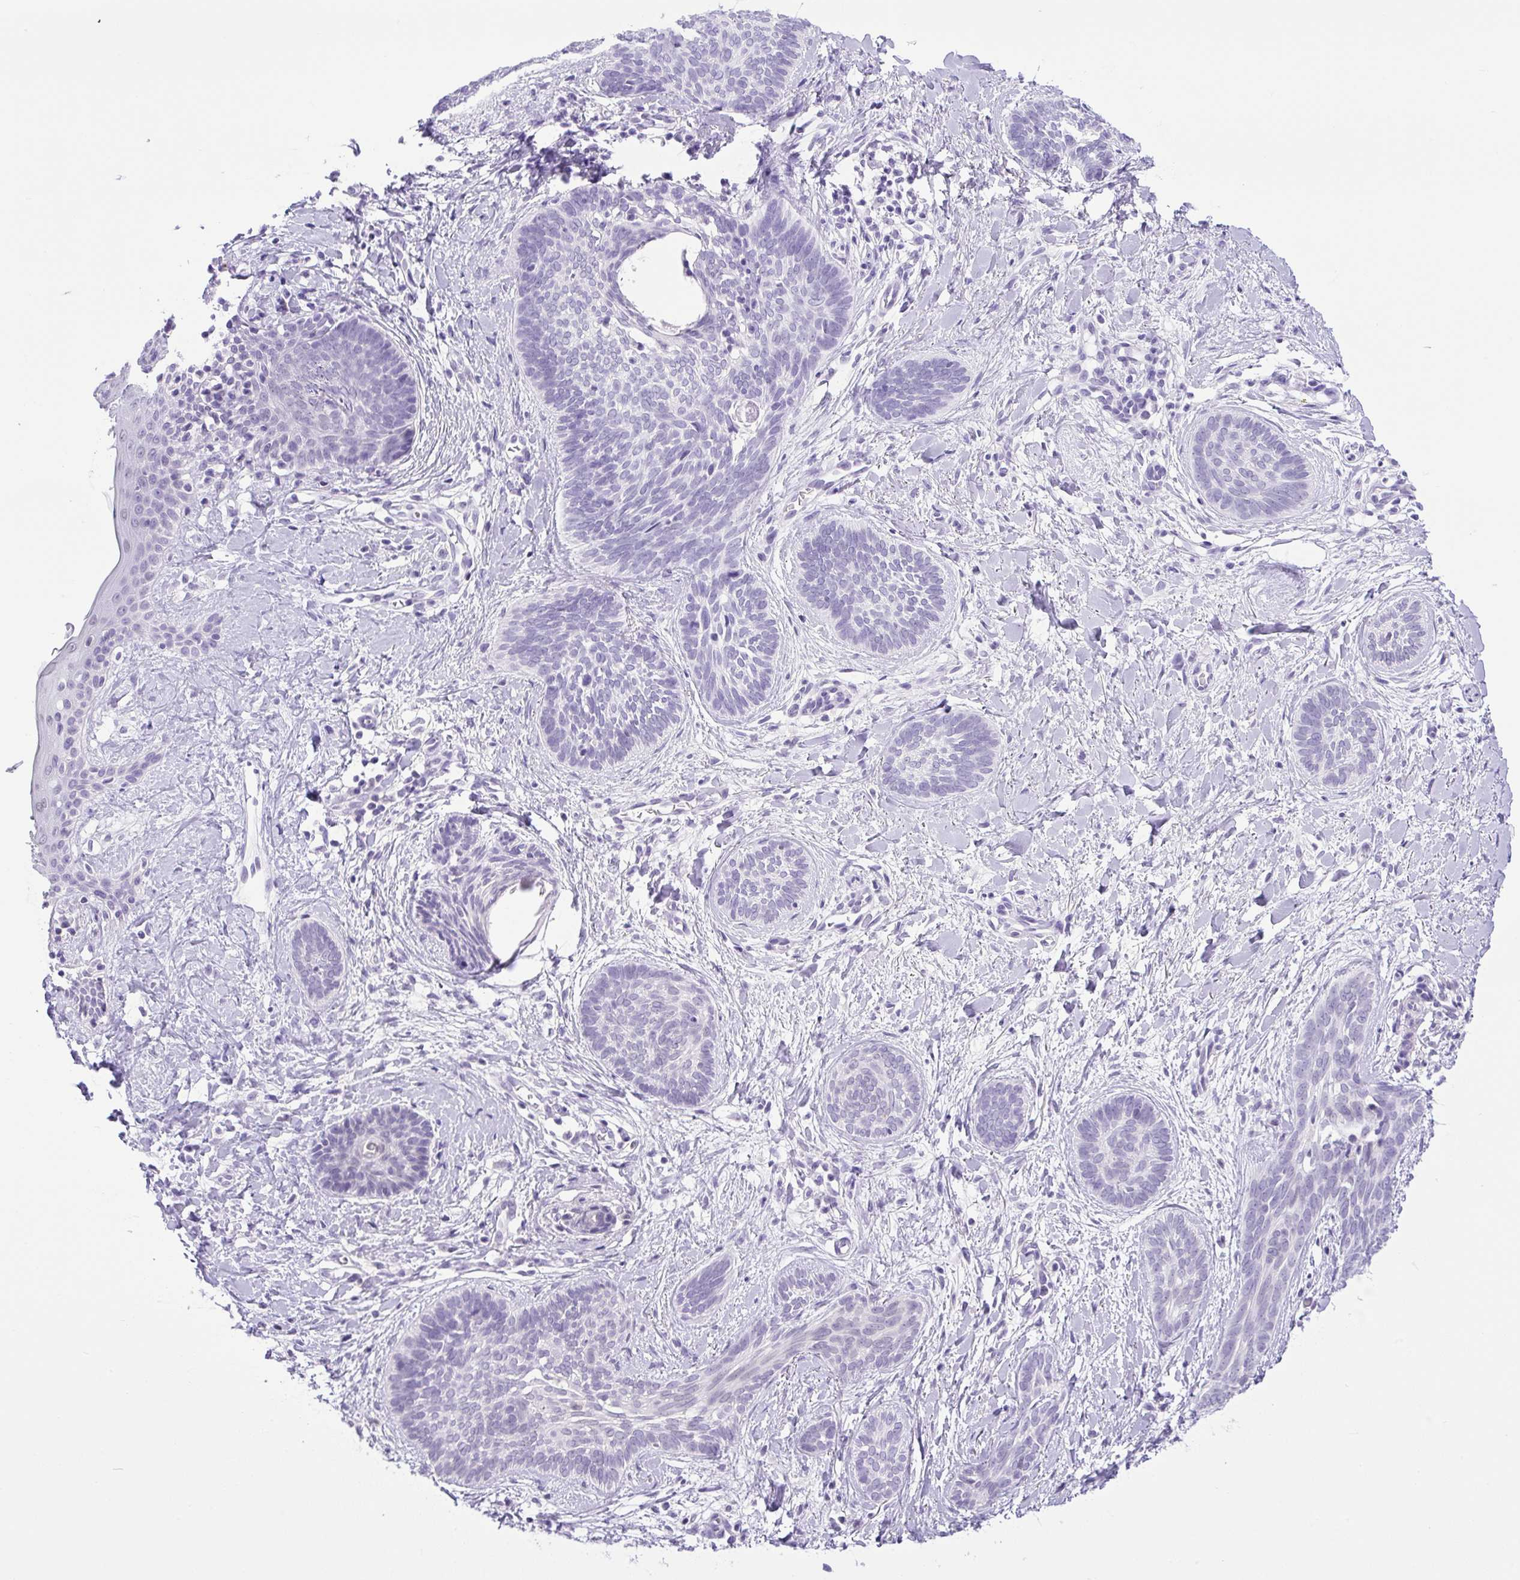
{"staining": {"intensity": "negative", "quantity": "none", "location": "none"}, "tissue": "skin cancer", "cell_type": "Tumor cells", "image_type": "cancer", "snomed": [{"axis": "morphology", "description": "Basal cell carcinoma"}, {"axis": "topography", "description": "Skin"}], "caption": "This is a image of IHC staining of basal cell carcinoma (skin), which shows no expression in tumor cells.", "gene": "KPNA1", "patient": {"sex": "female", "age": 81}}